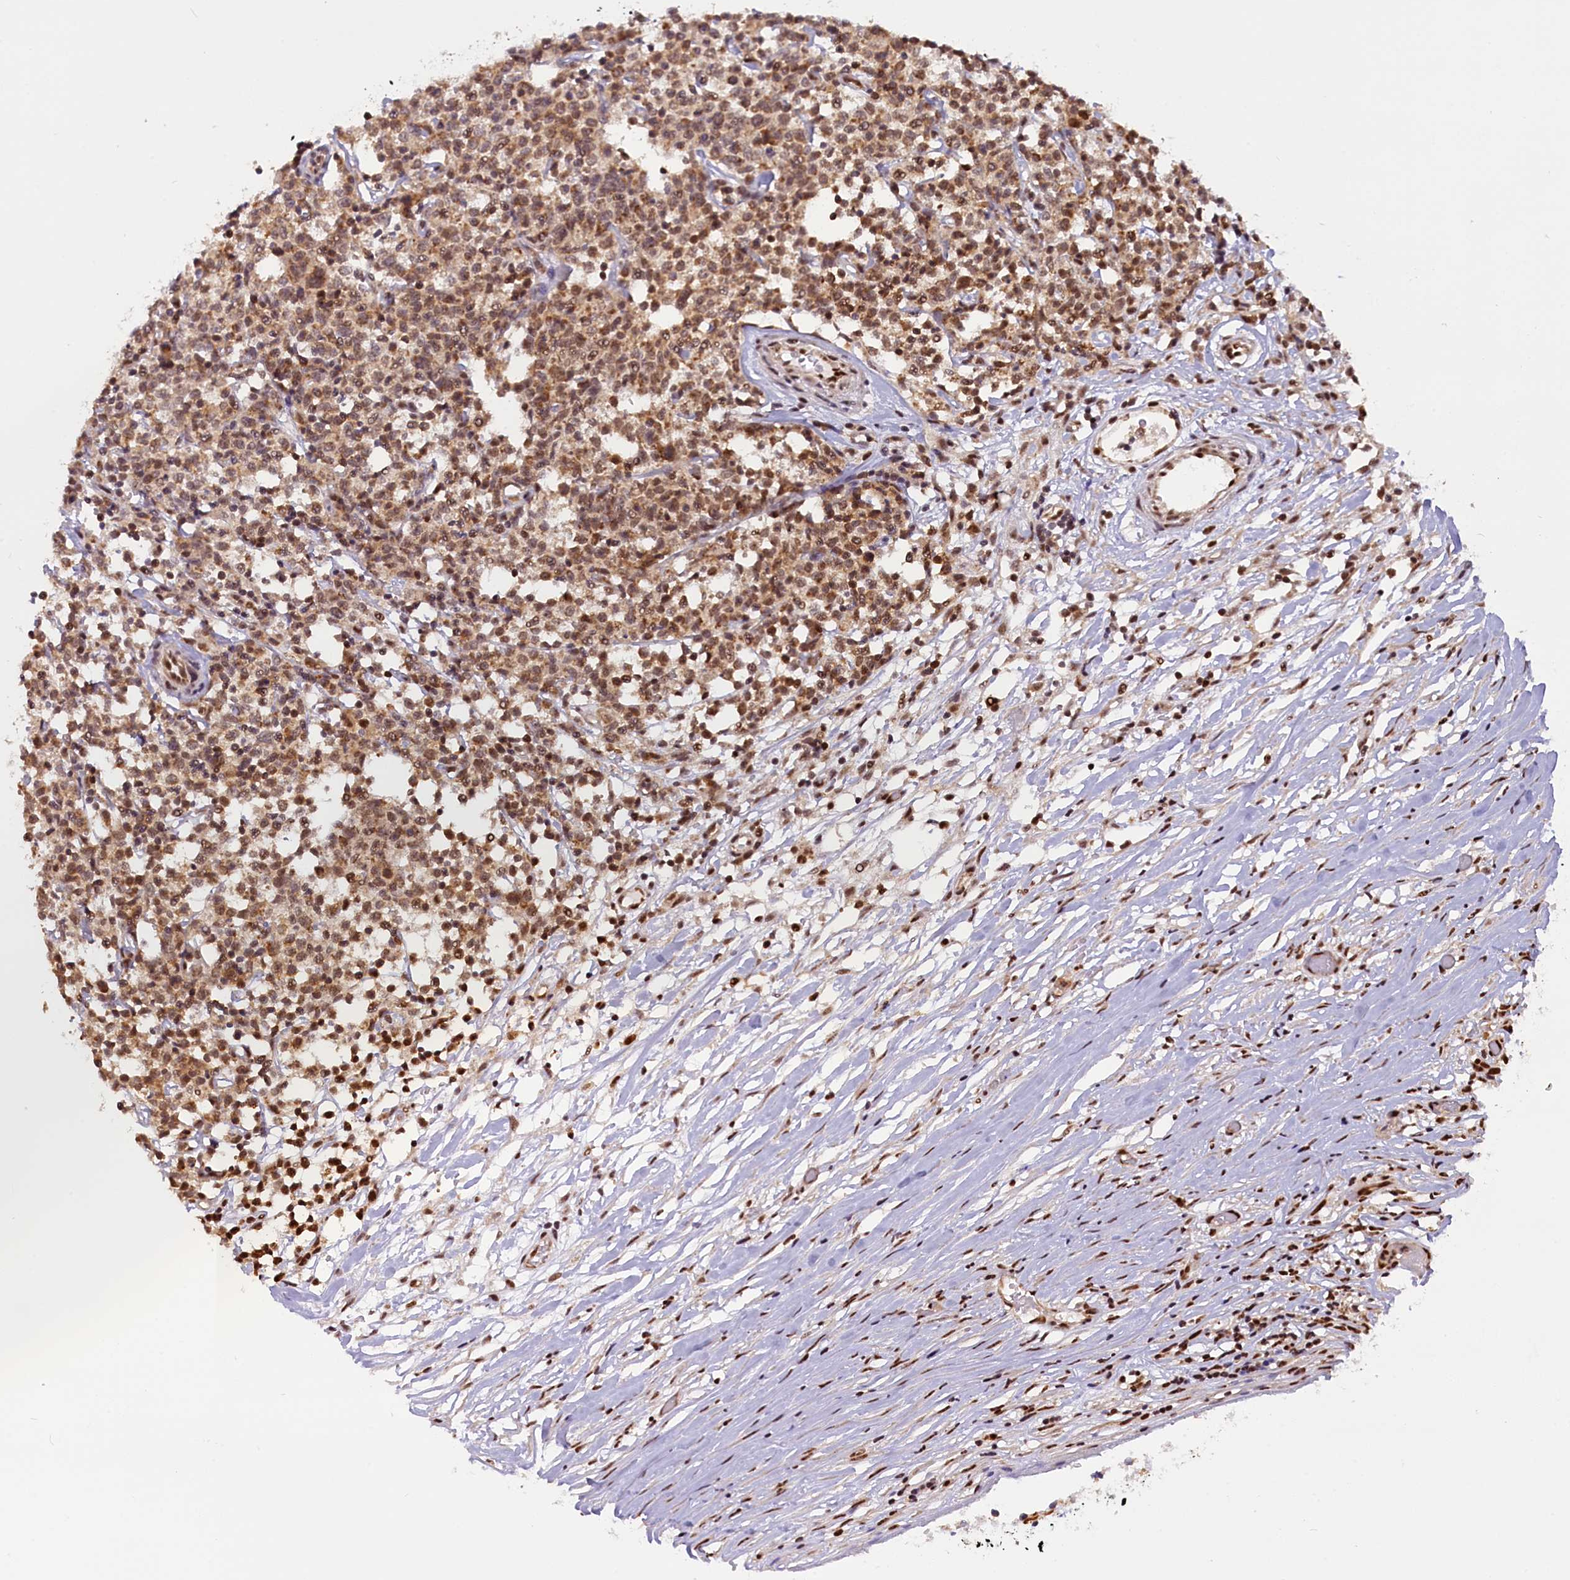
{"staining": {"intensity": "moderate", "quantity": ">75%", "location": "cytoplasmic/membranous,nuclear"}, "tissue": "lymphoma", "cell_type": "Tumor cells", "image_type": "cancer", "snomed": [{"axis": "morphology", "description": "Malignant lymphoma, non-Hodgkin's type, Low grade"}, {"axis": "topography", "description": "Small intestine"}], "caption": "Protein expression analysis of human lymphoma reveals moderate cytoplasmic/membranous and nuclear positivity in approximately >75% of tumor cells.", "gene": "CARD8", "patient": {"sex": "female", "age": 59}}